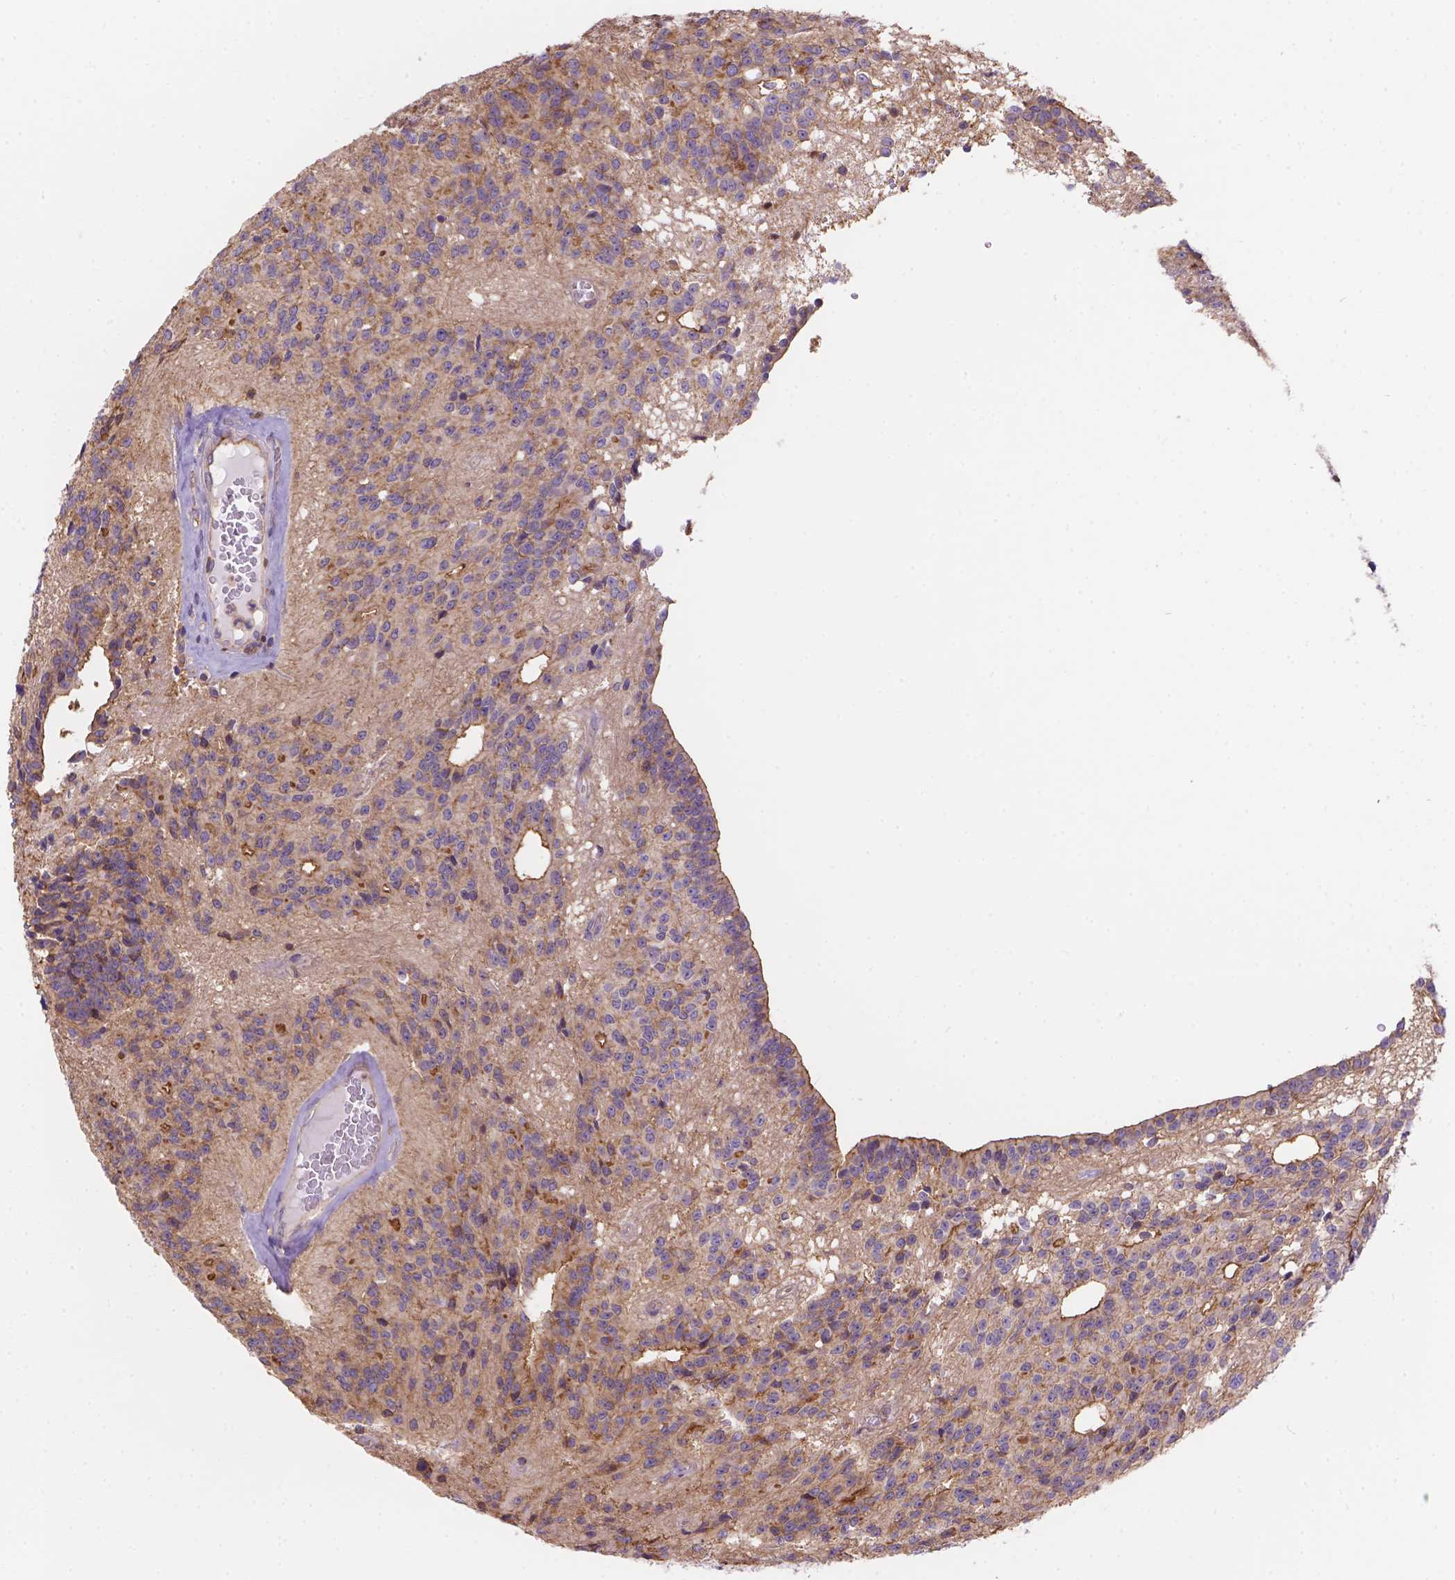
{"staining": {"intensity": "moderate", "quantity": "<25%", "location": "cytoplasmic/membranous"}, "tissue": "glioma", "cell_type": "Tumor cells", "image_type": "cancer", "snomed": [{"axis": "morphology", "description": "Glioma, malignant, Low grade"}, {"axis": "topography", "description": "Brain"}], "caption": "Immunohistochemistry of glioma displays low levels of moderate cytoplasmic/membranous positivity in about <25% of tumor cells. The staining was performed using DAB (3,3'-diaminobenzidine), with brown indicating positive protein expression. Nuclei are stained blue with hematoxylin.", "gene": "DMWD", "patient": {"sex": "male", "age": 31}}